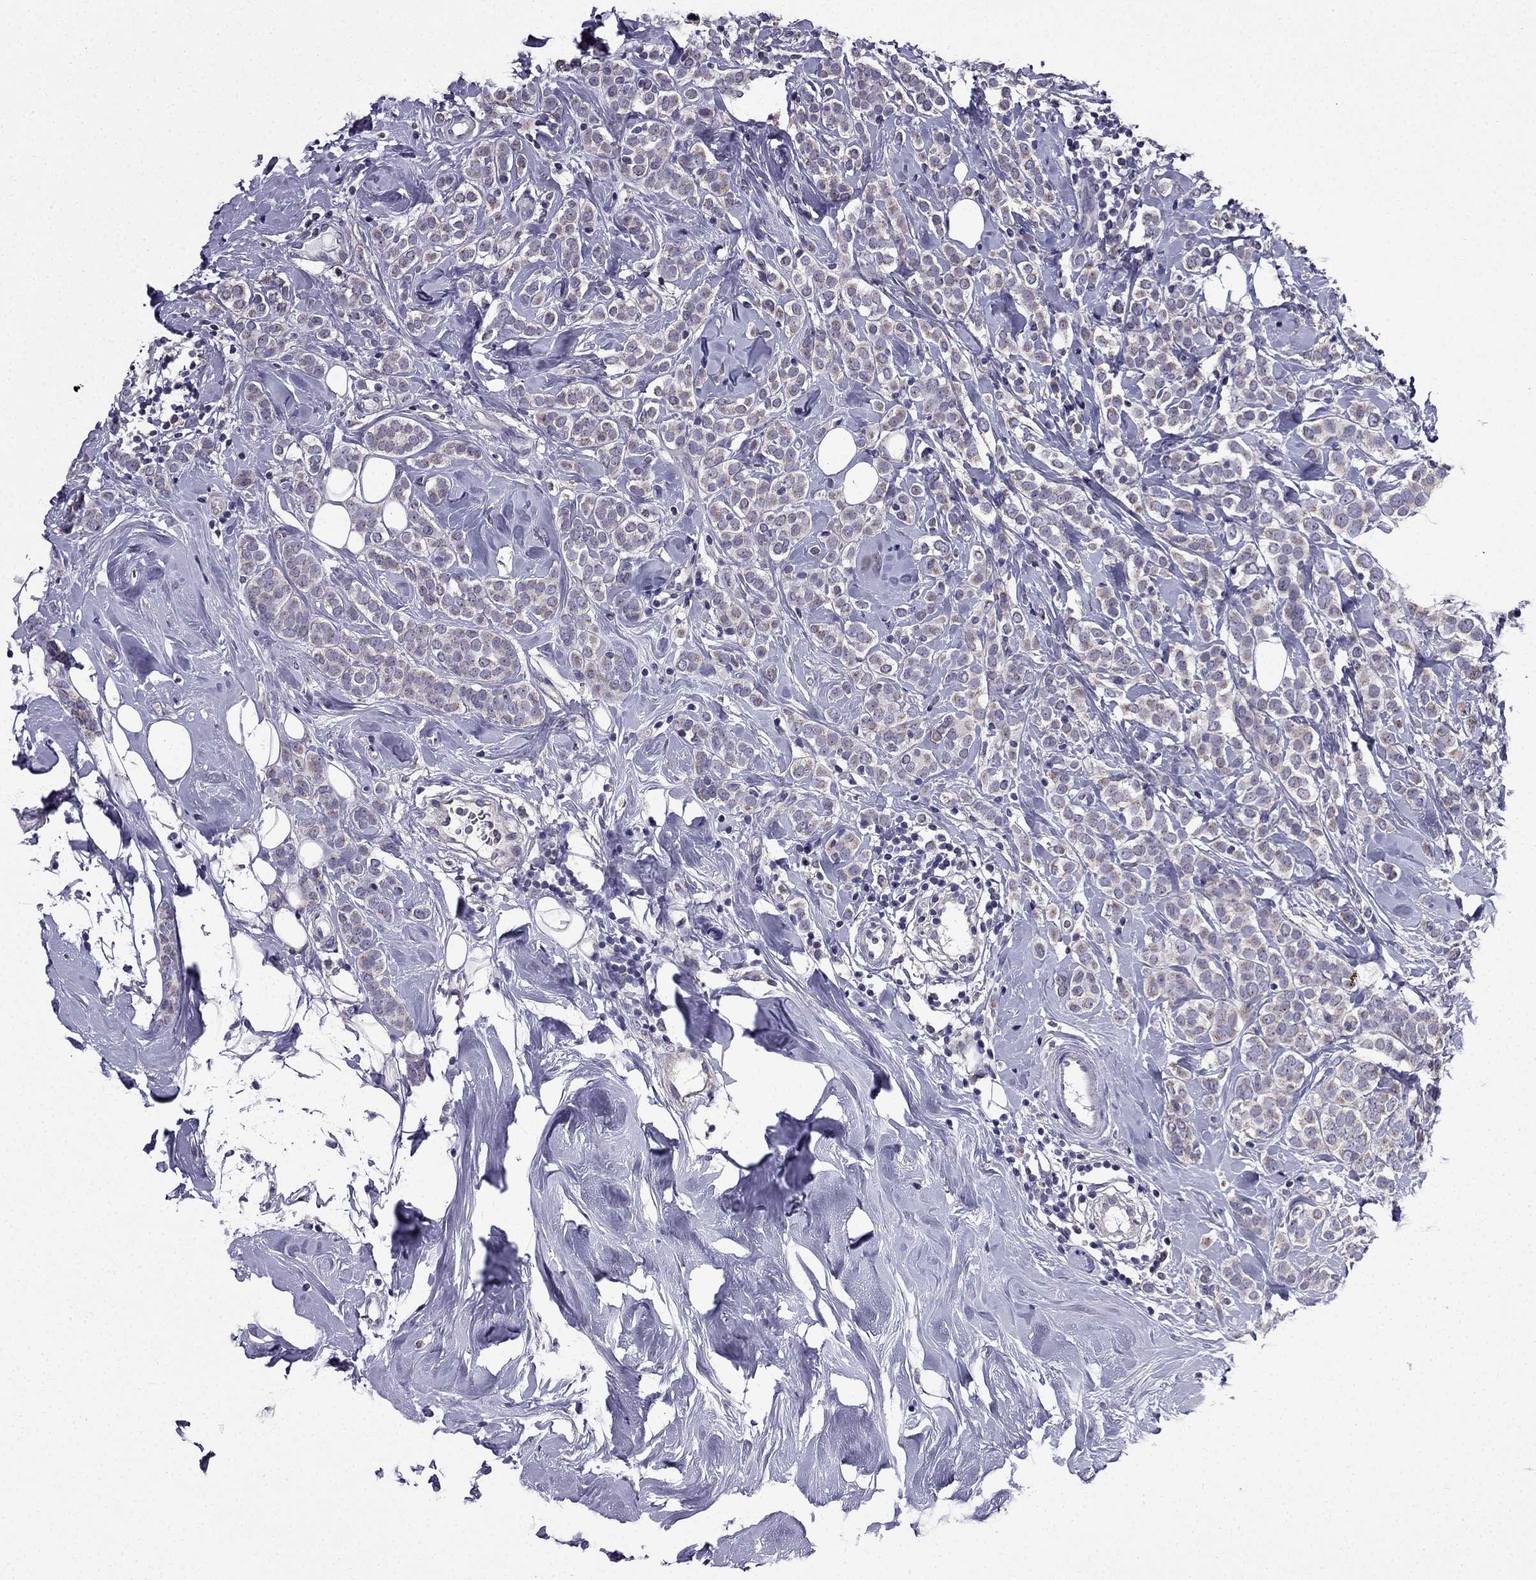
{"staining": {"intensity": "weak", "quantity": ">75%", "location": "cytoplasmic/membranous"}, "tissue": "breast cancer", "cell_type": "Tumor cells", "image_type": "cancer", "snomed": [{"axis": "morphology", "description": "Lobular carcinoma"}, {"axis": "topography", "description": "Breast"}], "caption": "Immunohistochemistry histopathology image of neoplastic tissue: human breast lobular carcinoma stained using immunohistochemistry (IHC) reveals low levels of weak protein expression localized specifically in the cytoplasmic/membranous of tumor cells, appearing as a cytoplasmic/membranous brown color.", "gene": "SLC6A2", "patient": {"sex": "female", "age": 49}}